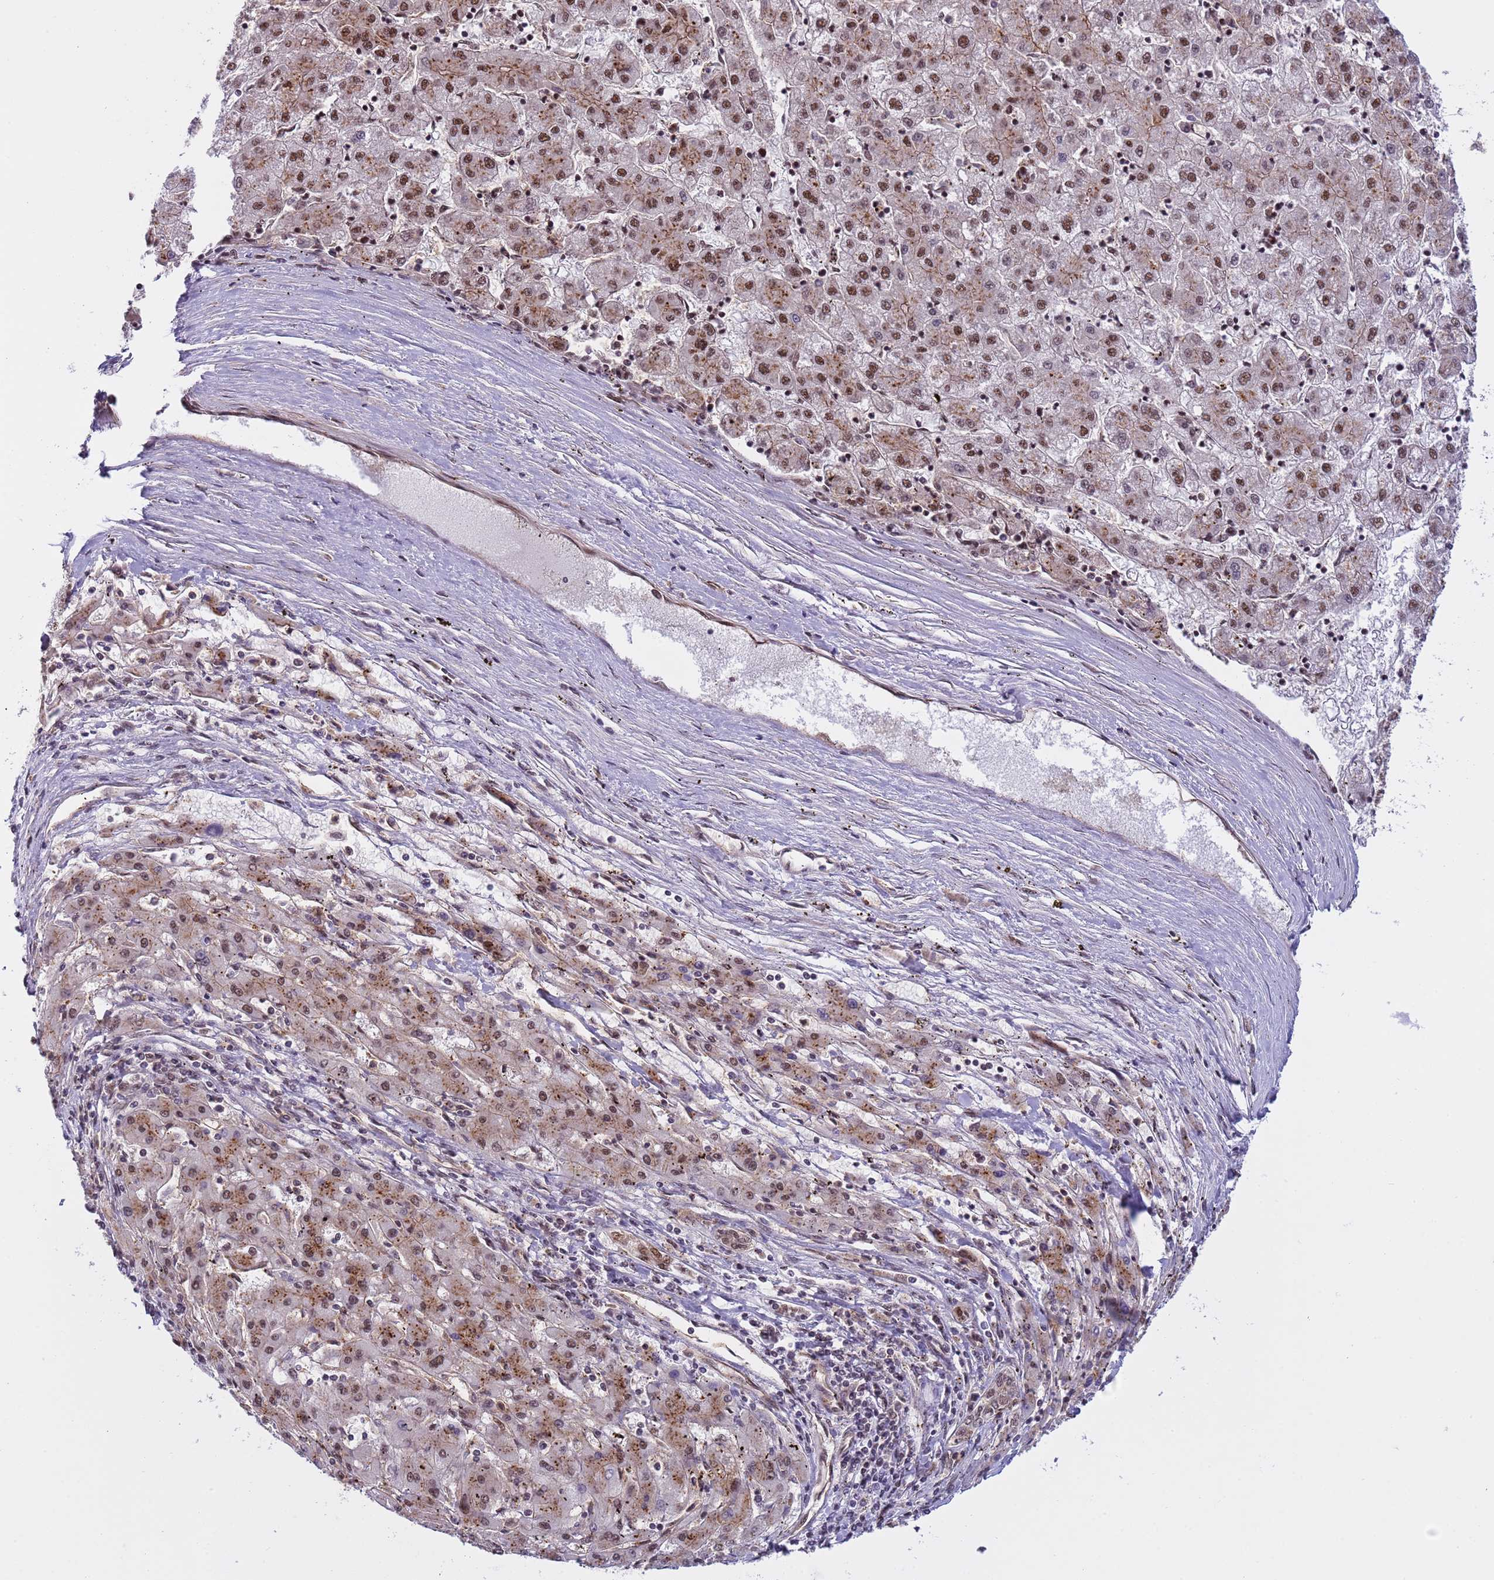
{"staining": {"intensity": "moderate", "quantity": ">75%", "location": "cytoplasmic/membranous,nuclear"}, "tissue": "liver cancer", "cell_type": "Tumor cells", "image_type": "cancer", "snomed": [{"axis": "morphology", "description": "Carcinoma, Hepatocellular, NOS"}, {"axis": "topography", "description": "Liver"}], "caption": "High-magnification brightfield microscopy of liver cancer (hepatocellular carcinoma) stained with DAB (brown) and counterstained with hematoxylin (blue). tumor cells exhibit moderate cytoplasmic/membranous and nuclear staining is identified in about>75% of cells.", "gene": "EMC2", "patient": {"sex": "male", "age": 72}}